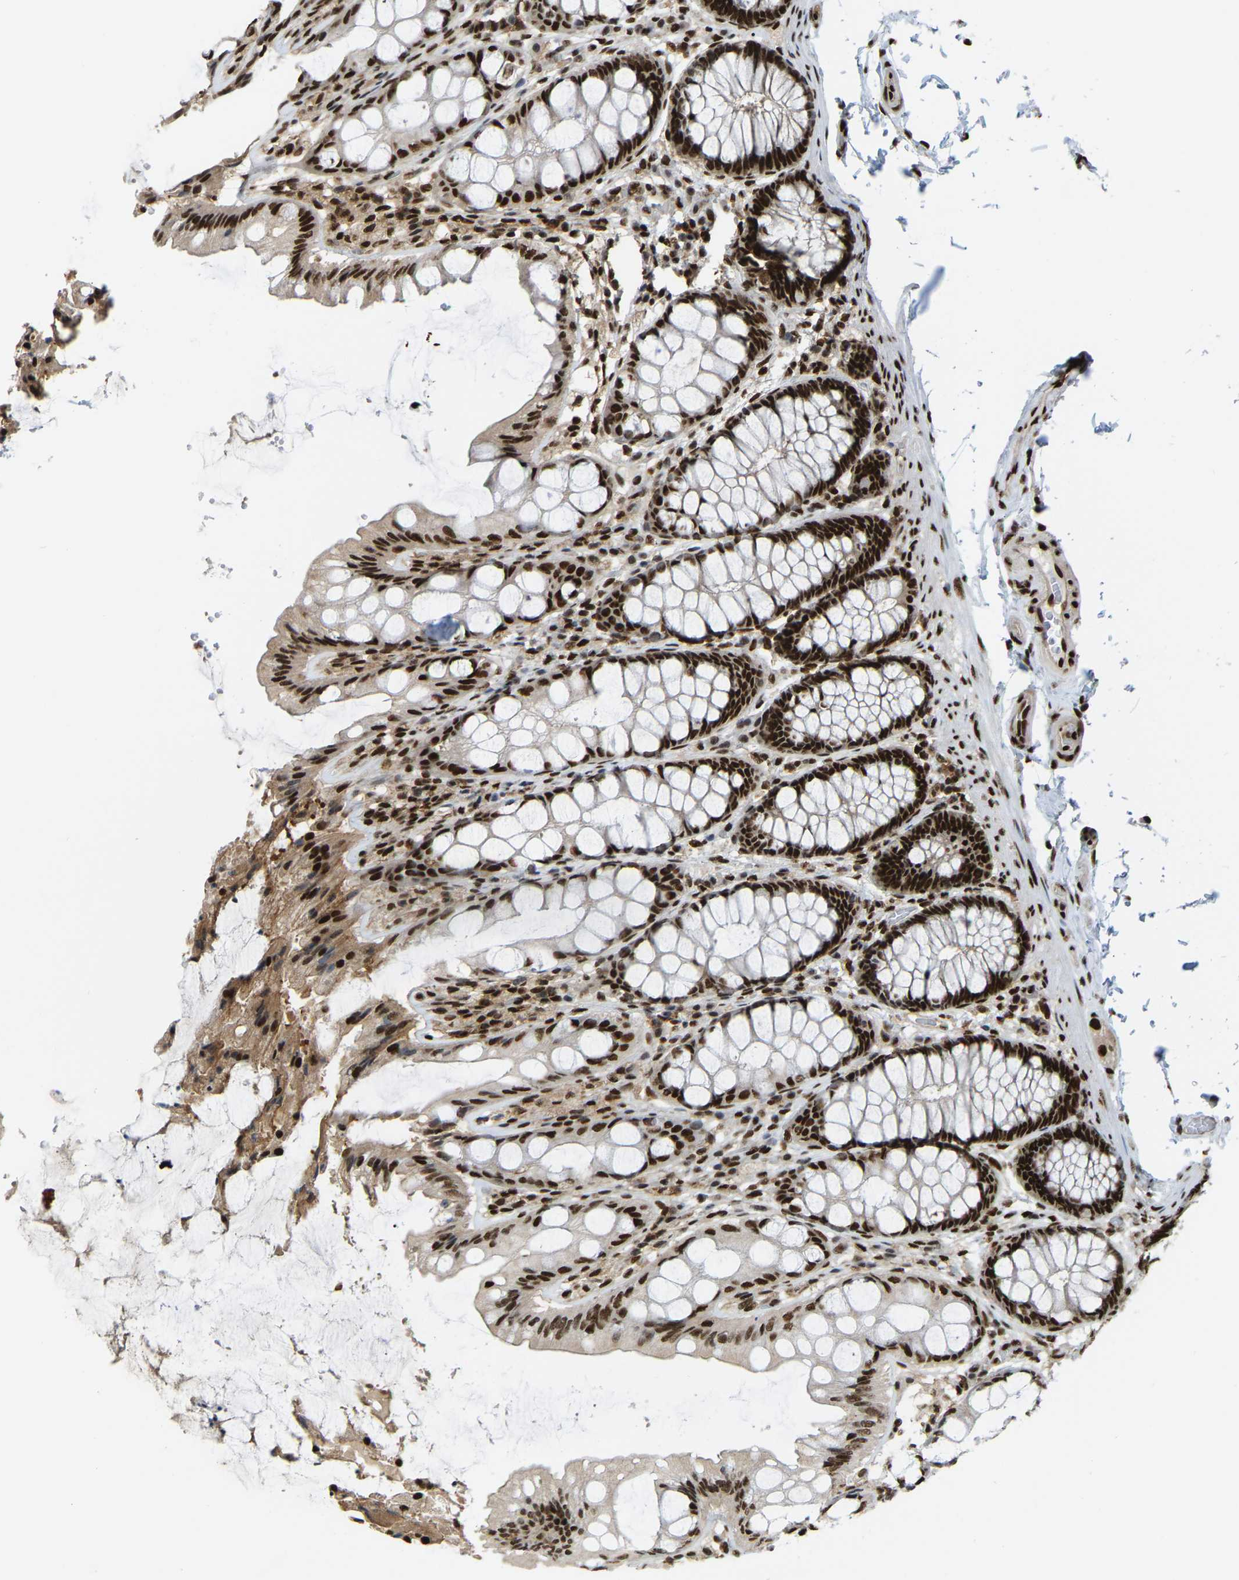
{"staining": {"intensity": "moderate", "quantity": ">75%", "location": "nuclear"}, "tissue": "colon", "cell_type": "Endothelial cells", "image_type": "normal", "snomed": [{"axis": "morphology", "description": "Normal tissue, NOS"}, {"axis": "topography", "description": "Colon"}], "caption": "High-magnification brightfield microscopy of unremarkable colon stained with DAB (3,3'-diaminobenzidine) (brown) and counterstained with hematoxylin (blue). endothelial cells exhibit moderate nuclear staining is appreciated in about>75% of cells. (DAB = brown stain, brightfield microscopy at high magnification).", "gene": "NUMA1", "patient": {"sex": "male", "age": 47}}